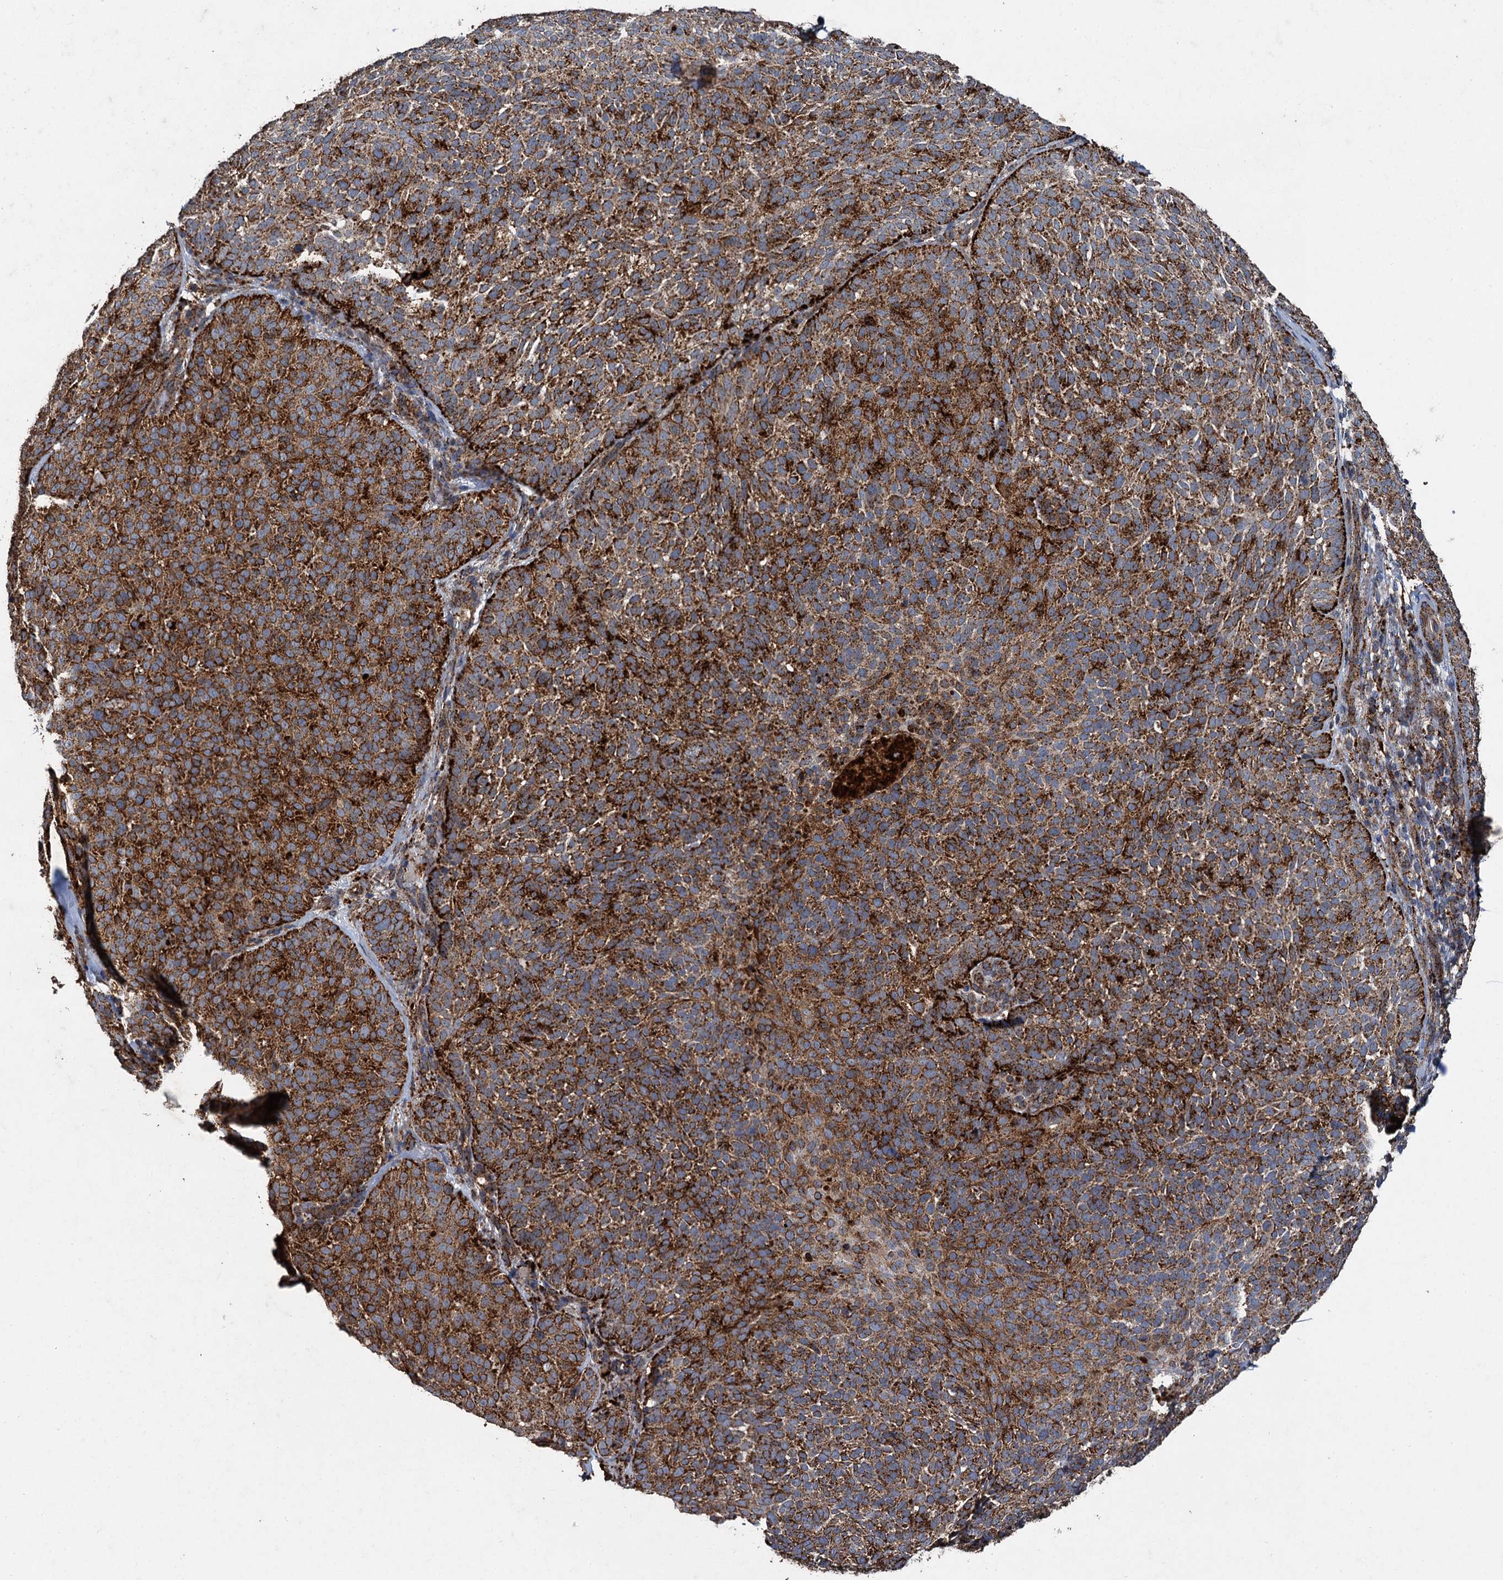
{"staining": {"intensity": "strong", "quantity": ">75%", "location": "cytoplasmic/membranous"}, "tissue": "skin cancer", "cell_type": "Tumor cells", "image_type": "cancer", "snomed": [{"axis": "morphology", "description": "Basal cell carcinoma"}, {"axis": "topography", "description": "Skin"}], "caption": "DAB (3,3'-diaminobenzidine) immunohistochemical staining of human skin cancer shows strong cytoplasmic/membranous protein positivity in approximately >75% of tumor cells. (DAB (3,3'-diaminobenzidine) IHC, brown staining for protein, blue staining for nuclei).", "gene": "GBA1", "patient": {"sex": "male", "age": 85}}